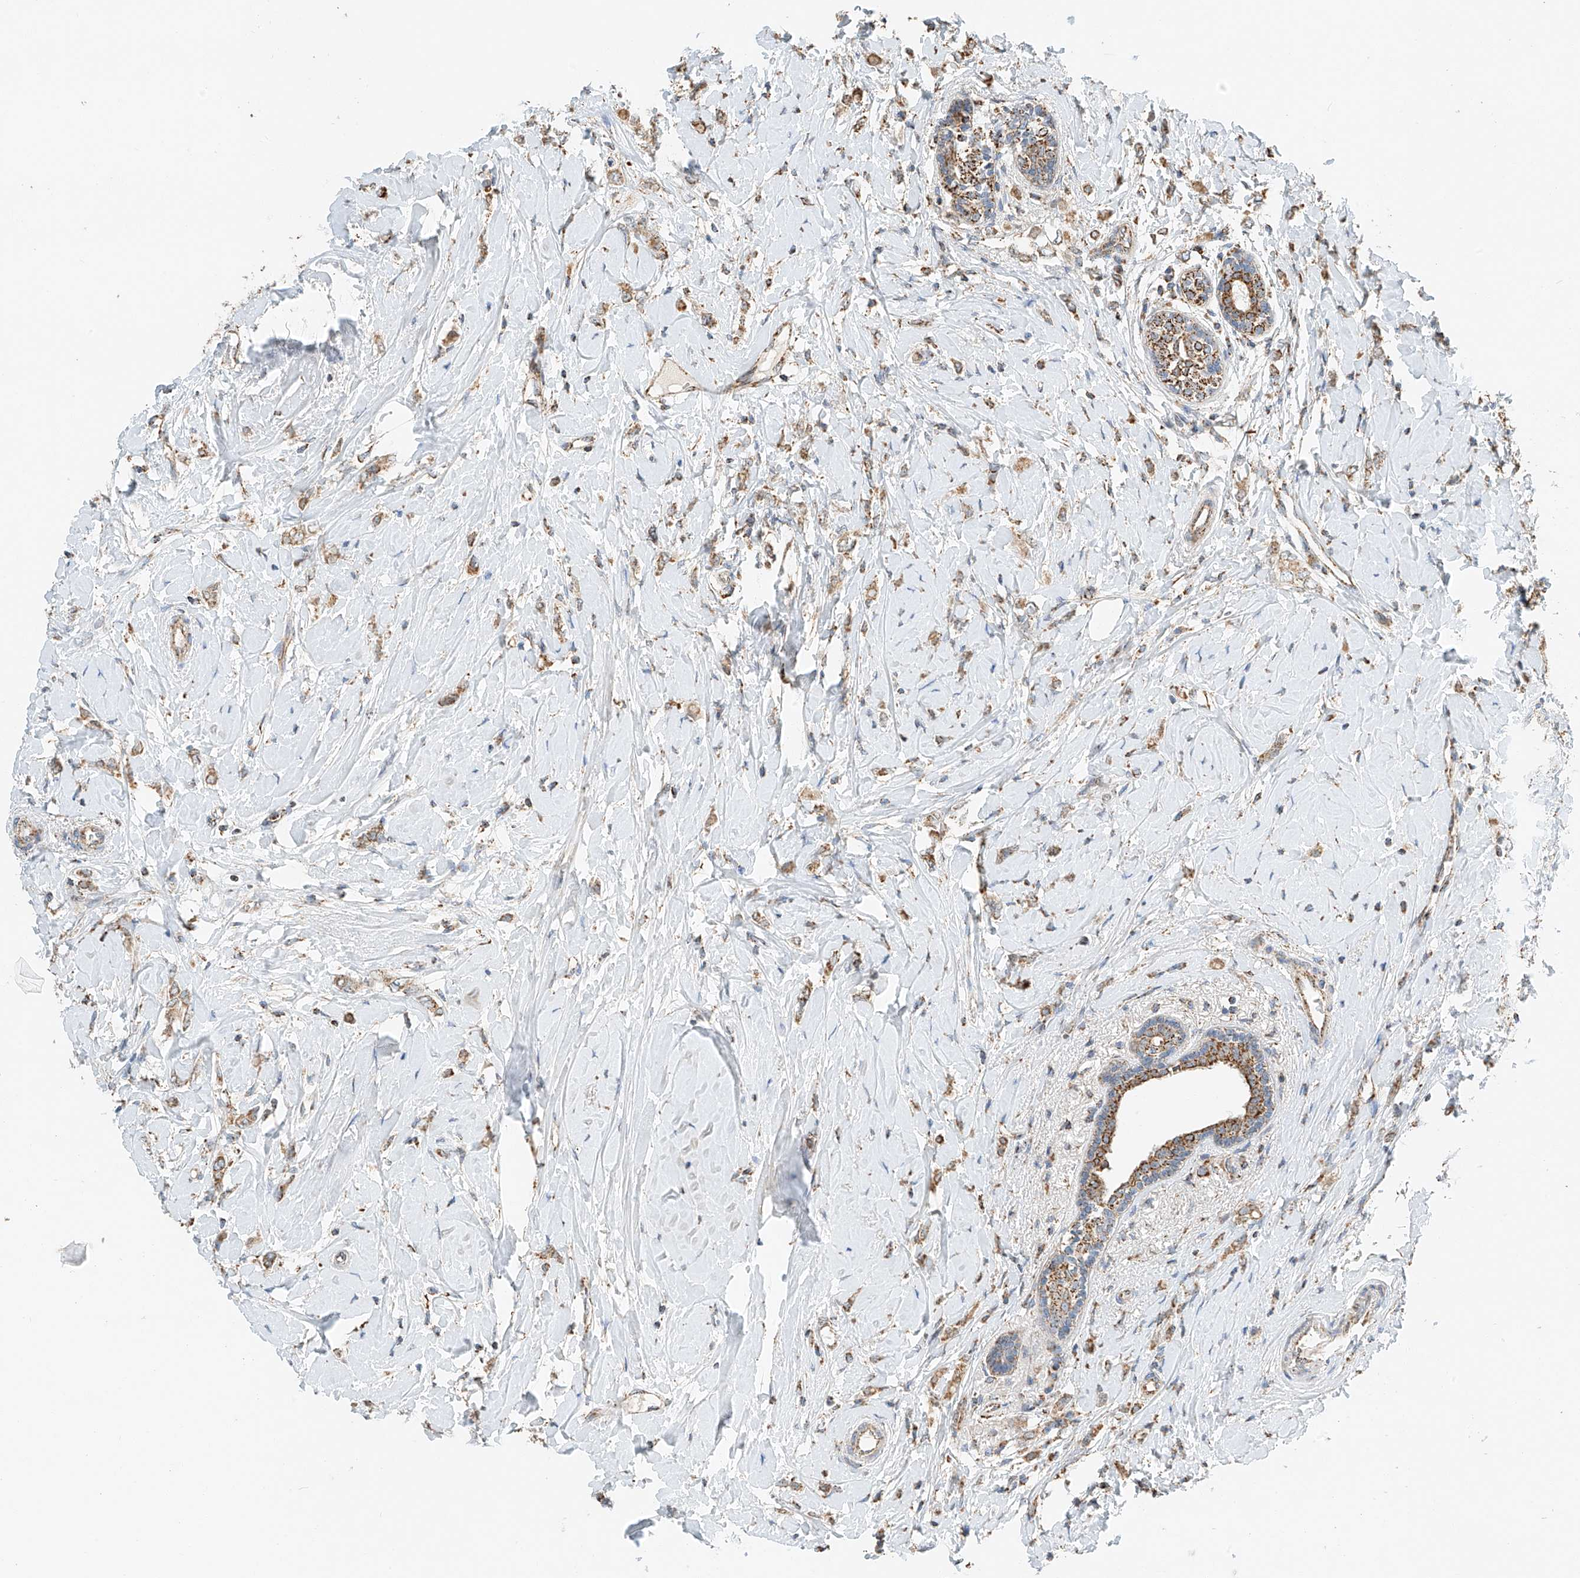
{"staining": {"intensity": "moderate", "quantity": ">75%", "location": "cytoplasmic/membranous"}, "tissue": "breast cancer", "cell_type": "Tumor cells", "image_type": "cancer", "snomed": [{"axis": "morphology", "description": "Normal tissue, NOS"}, {"axis": "morphology", "description": "Lobular carcinoma"}, {"axis": "topography", "description": "Breast"}], "caption": "Brown immunohistochemical staining in breast cancer (lobular carcinoma) reveals moderate cytoplasmic/membranous positivity in approximately >75% of tumor cells.", "gene": "YIPF7", "patient": {"sex": "female", "age": 47}}